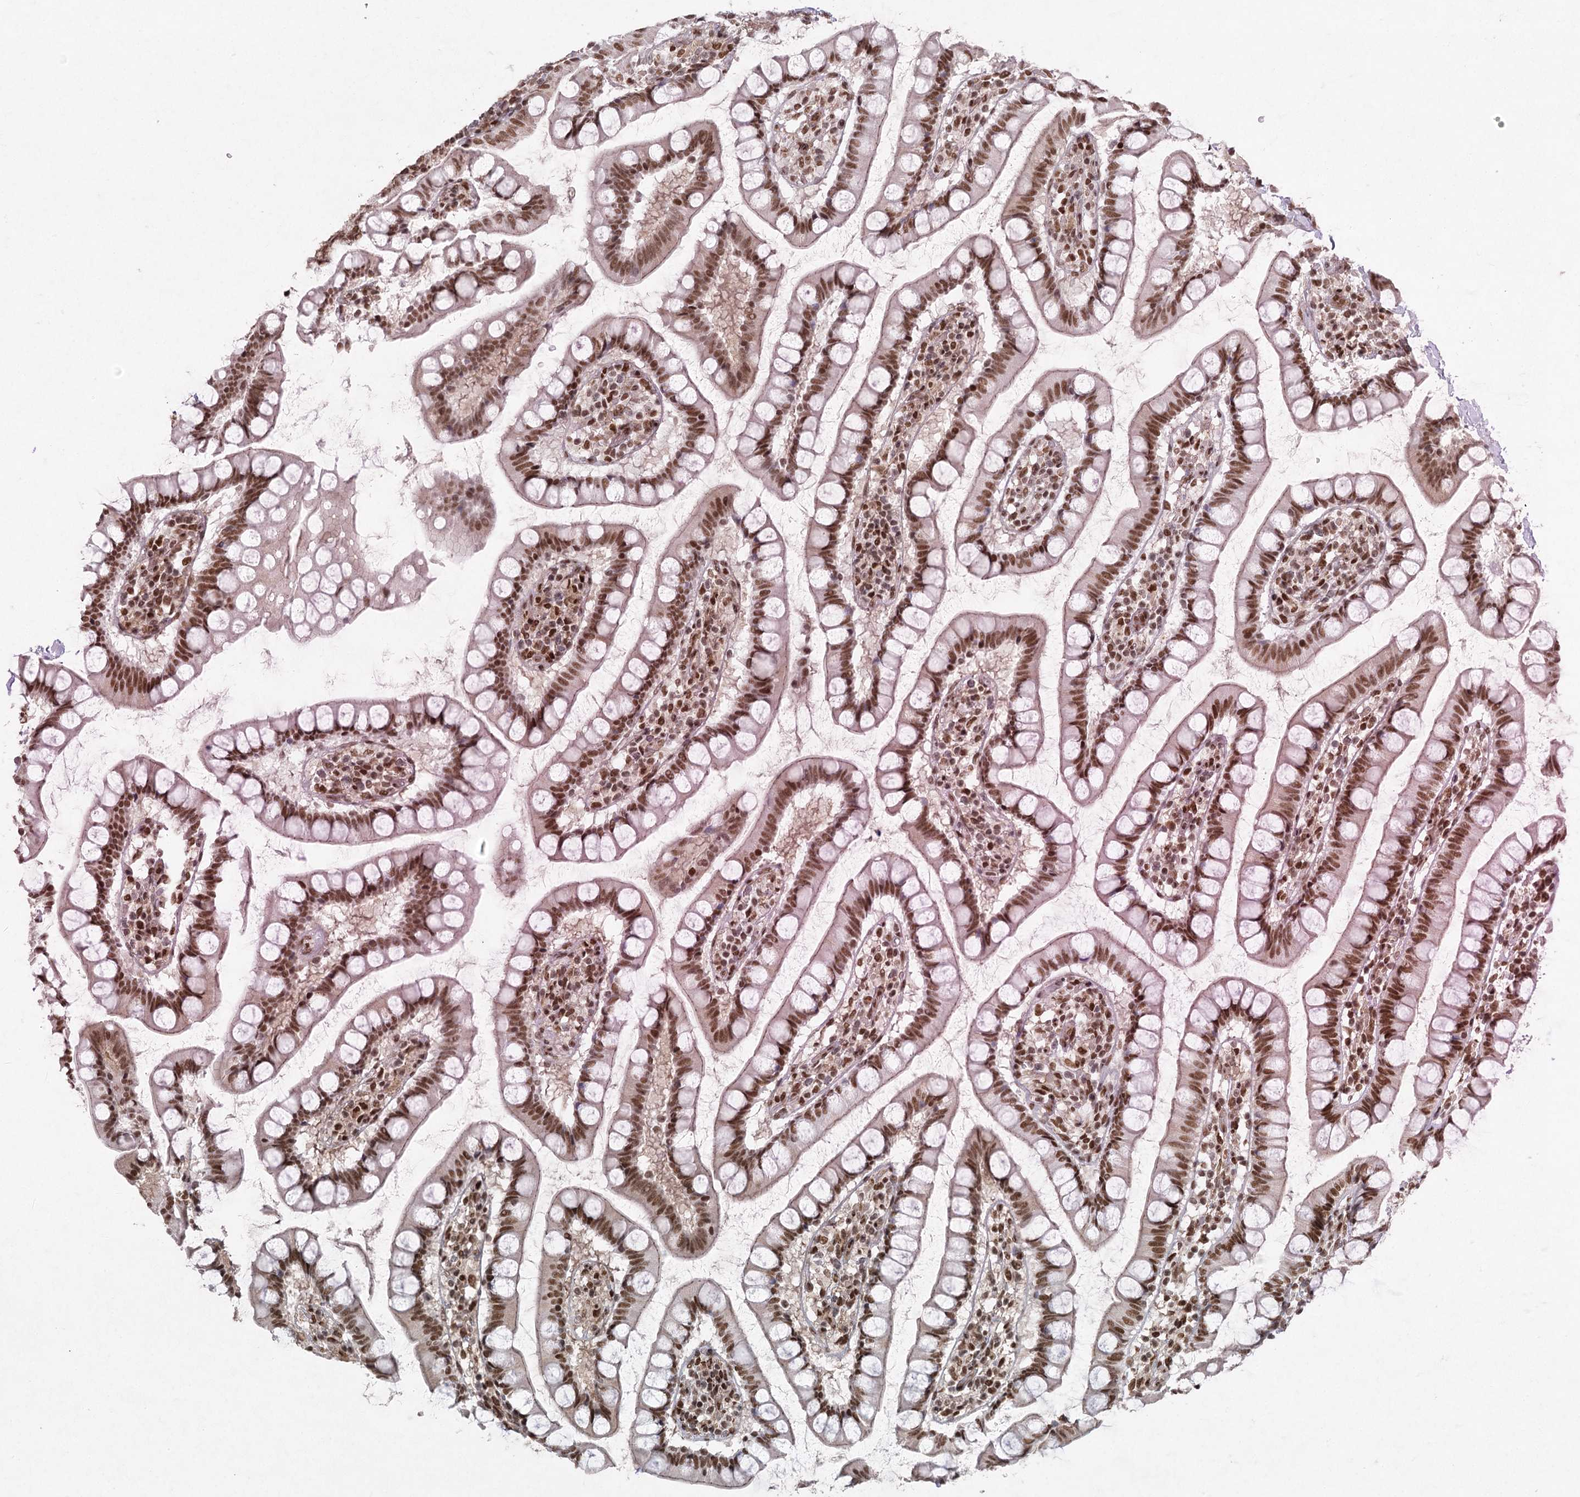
{"staining": {"intensity": "moderate", "quantity": ">75%", "location": "nuclear"}, "tissue": "small intestine", "cell_type": "Glandular cells", "image_type": "normal", "snomed": [{"axis": "morphology", "description": "Normal tissue, NOS"}, {"axis": "topography", "description": "Small intestine"}], "caption": "Immunohistochemistry micrograph of unremarkable small intestine: small intestine stained using immunohistochemistry (IHC) exhibits medium levels of moderate protein expression localized specifically in the nuclear of glandular cells, appearing as a nuclear brown color.", "gene": "ZCCHC8", "patient": {"sex": "female", "age": 84}}